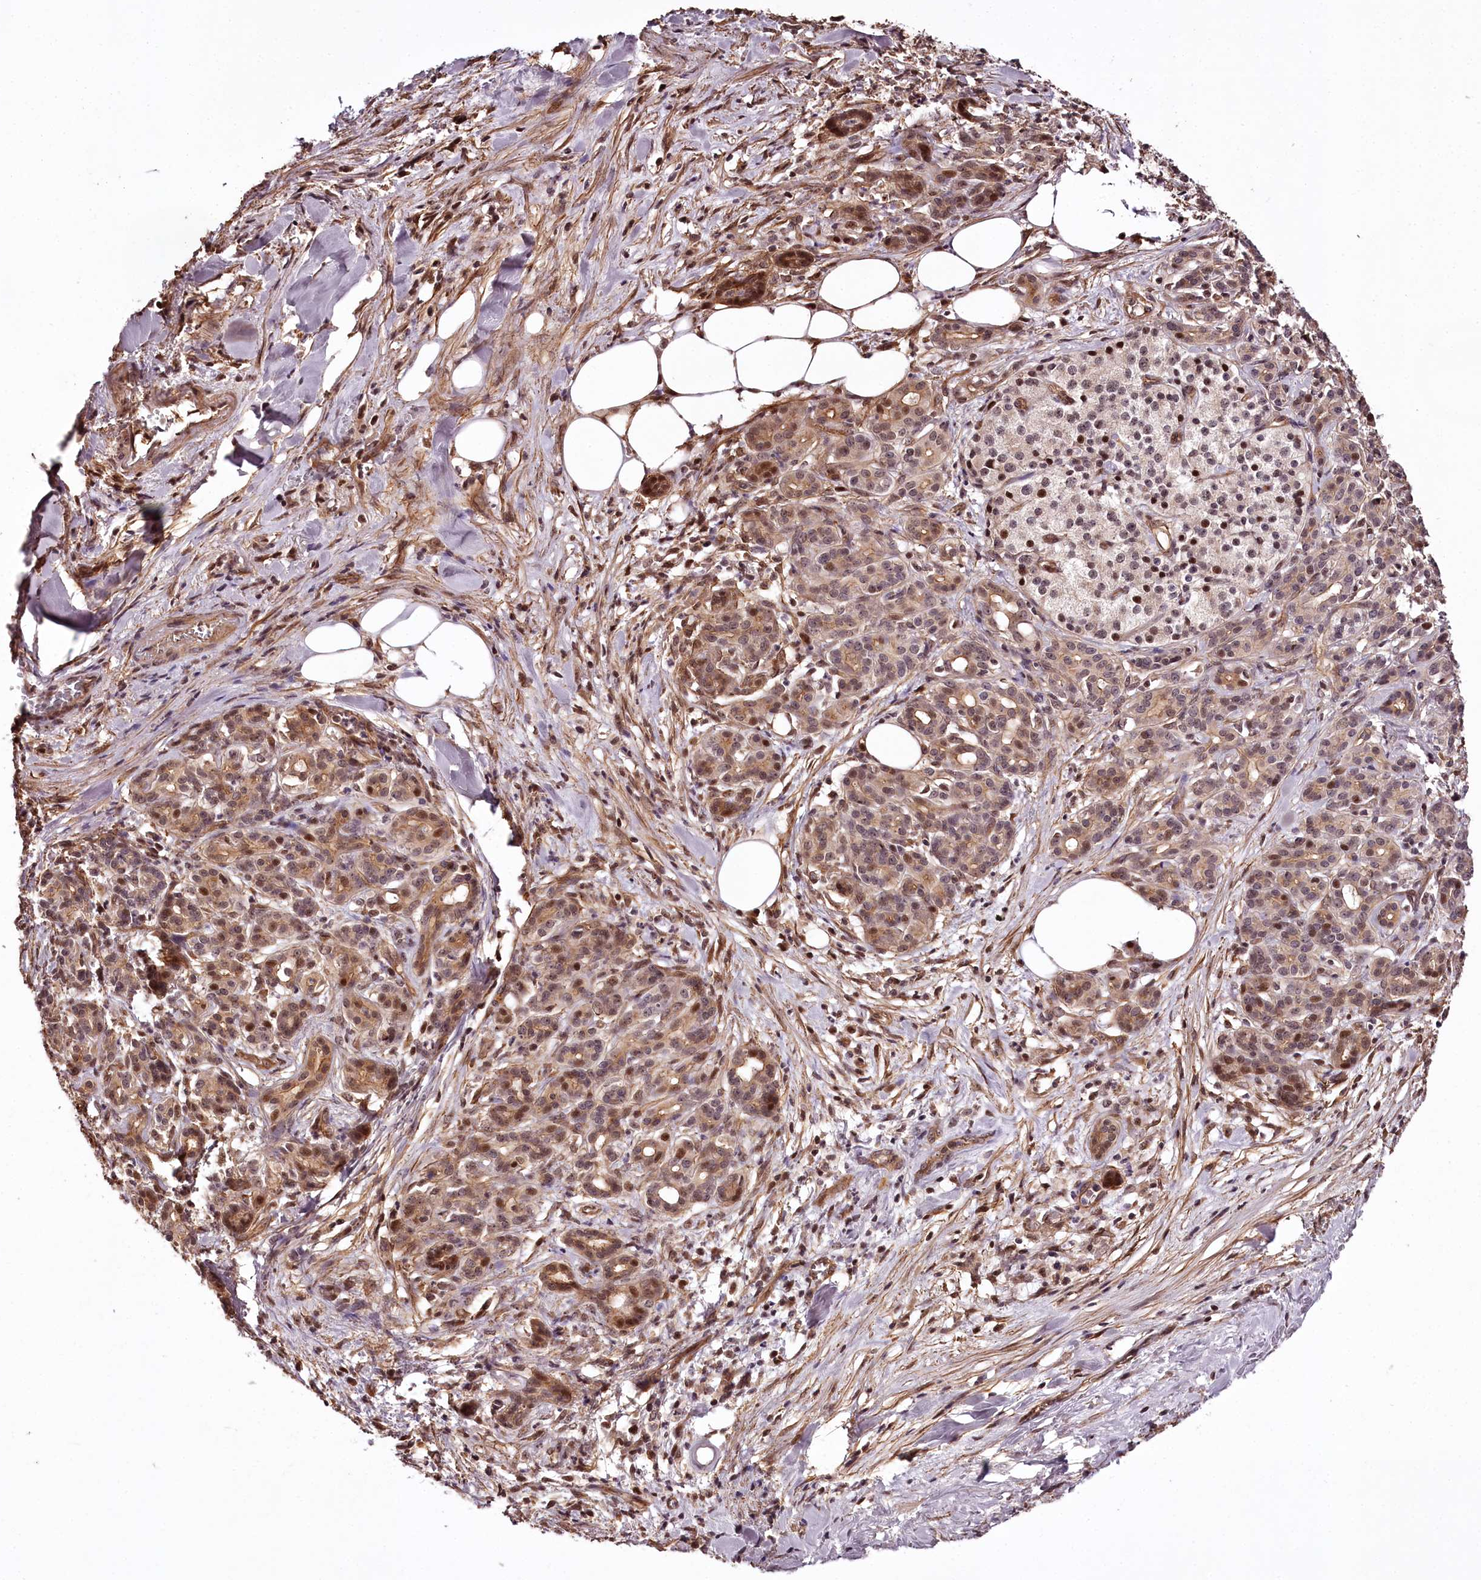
{"staining": {"intensity": "moderate", "quantity": ">75%", "location": "cytoplasmic/membranous,nuclear"}, "tissue": "pancreatic cancer", "cell_type": "Tumor cells", "image_type": "cancer", "snomed": [{"axis": "morphology", "description": "Adenocarcinoma, NOS"}, {"axis": "topography", "description": "Pancreas"}], "caption": "A high-resolution image shows IHC staining of pancreatic adenocarcinoma, which demonstrates moderate cytoplasmic/membranous and nuclear positivity in about >75% of tumor cells. (DAB IHC with brightfield microscopy, high magnification).", "gene": "TTC33", "patient": {"sex": "female", "age": 66}}